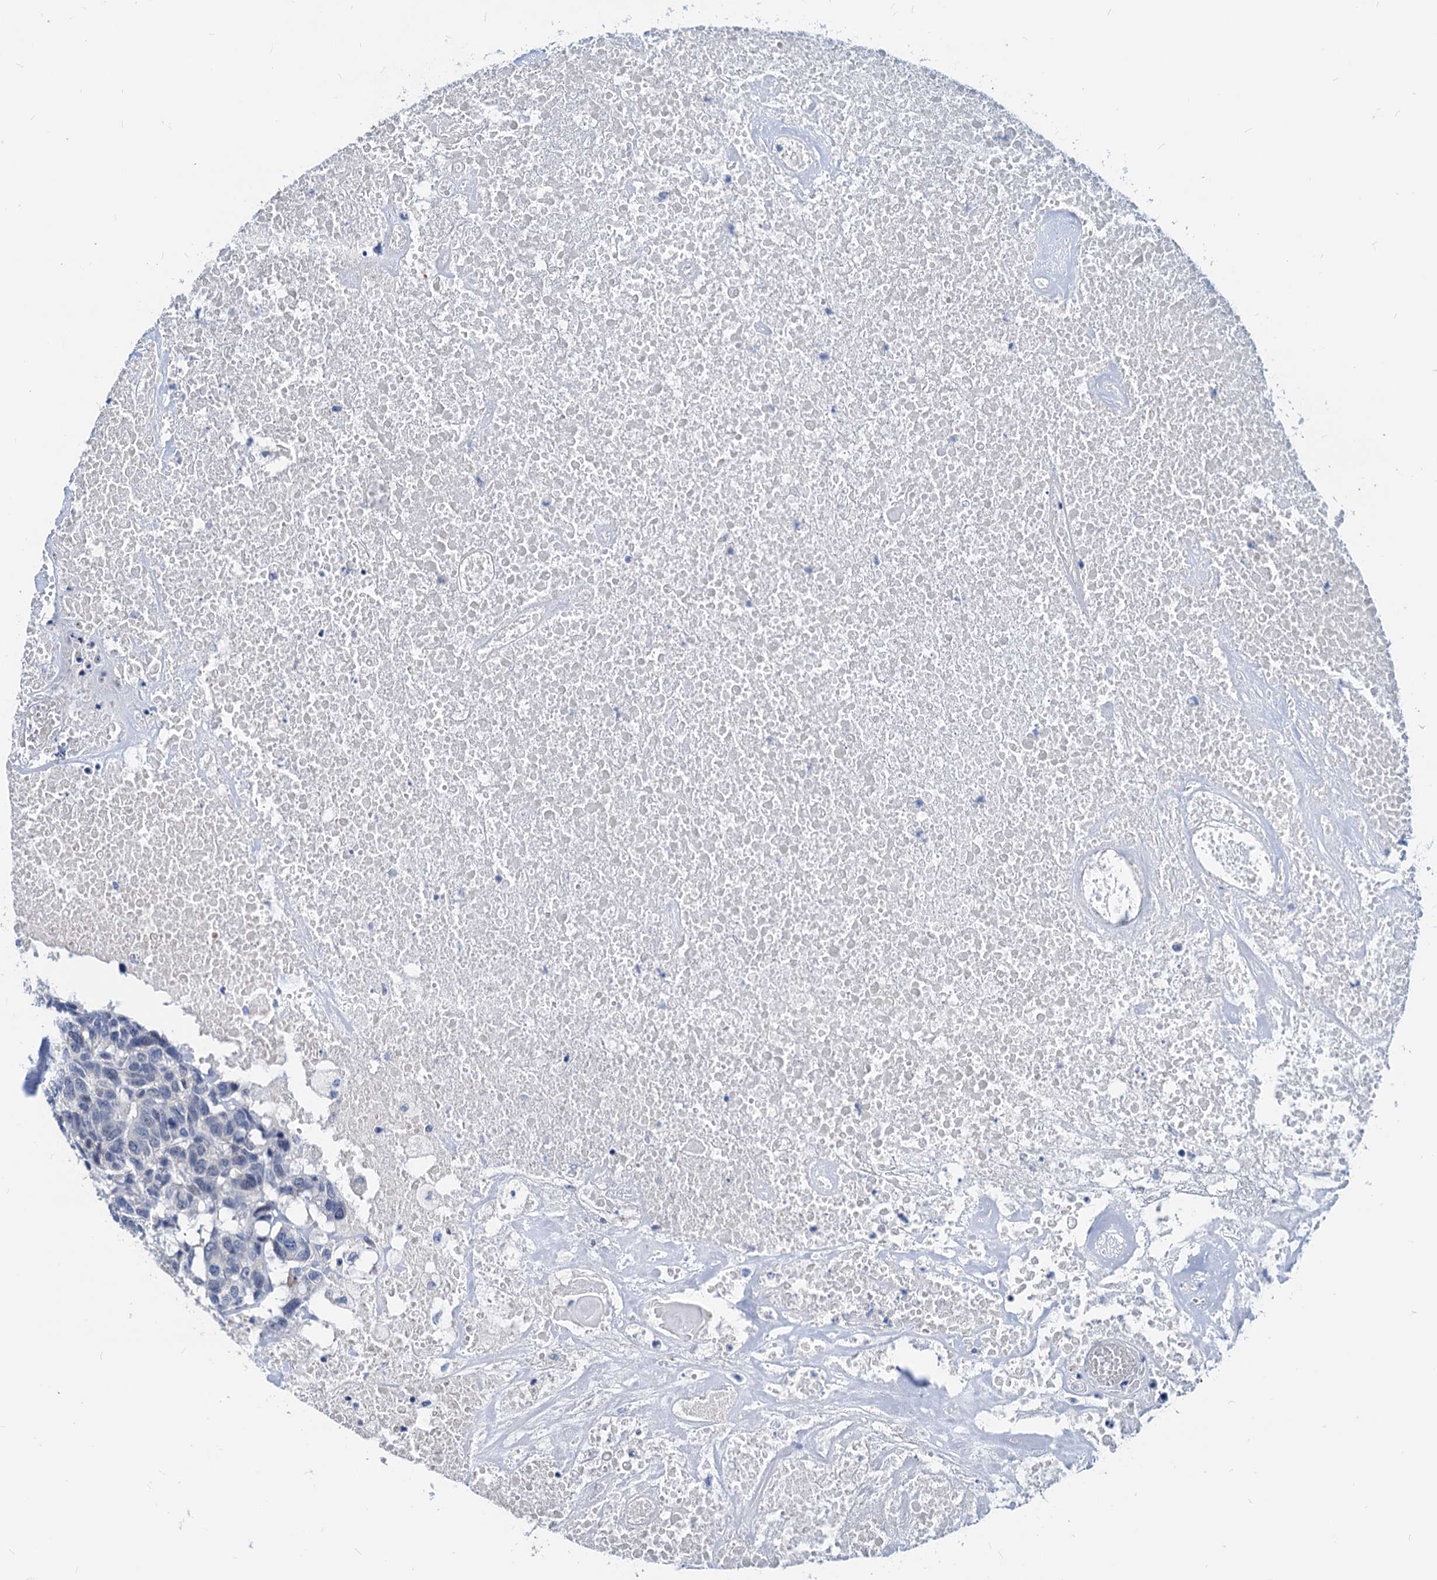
{"staining": {"intensity": "negative", "quantity": "none", "location": "none"}, "tissue": "head and neck cancer", "cell_type": "Tumor cells", "image_type": "cancer", "snomed": [{"axis": "morphology", "description": "Squamous cell carcinoma, NOS"}, {"axis": "topography", "description": "Head-Neck"}], "caption": "High power microscopy image of an IHC photomicrograph of squamous cell carcinoma (head and neck), revealing no significant expression in tumor cells.", "gene": "HSF2", "patient": {"sex": "male", "age": 66}}